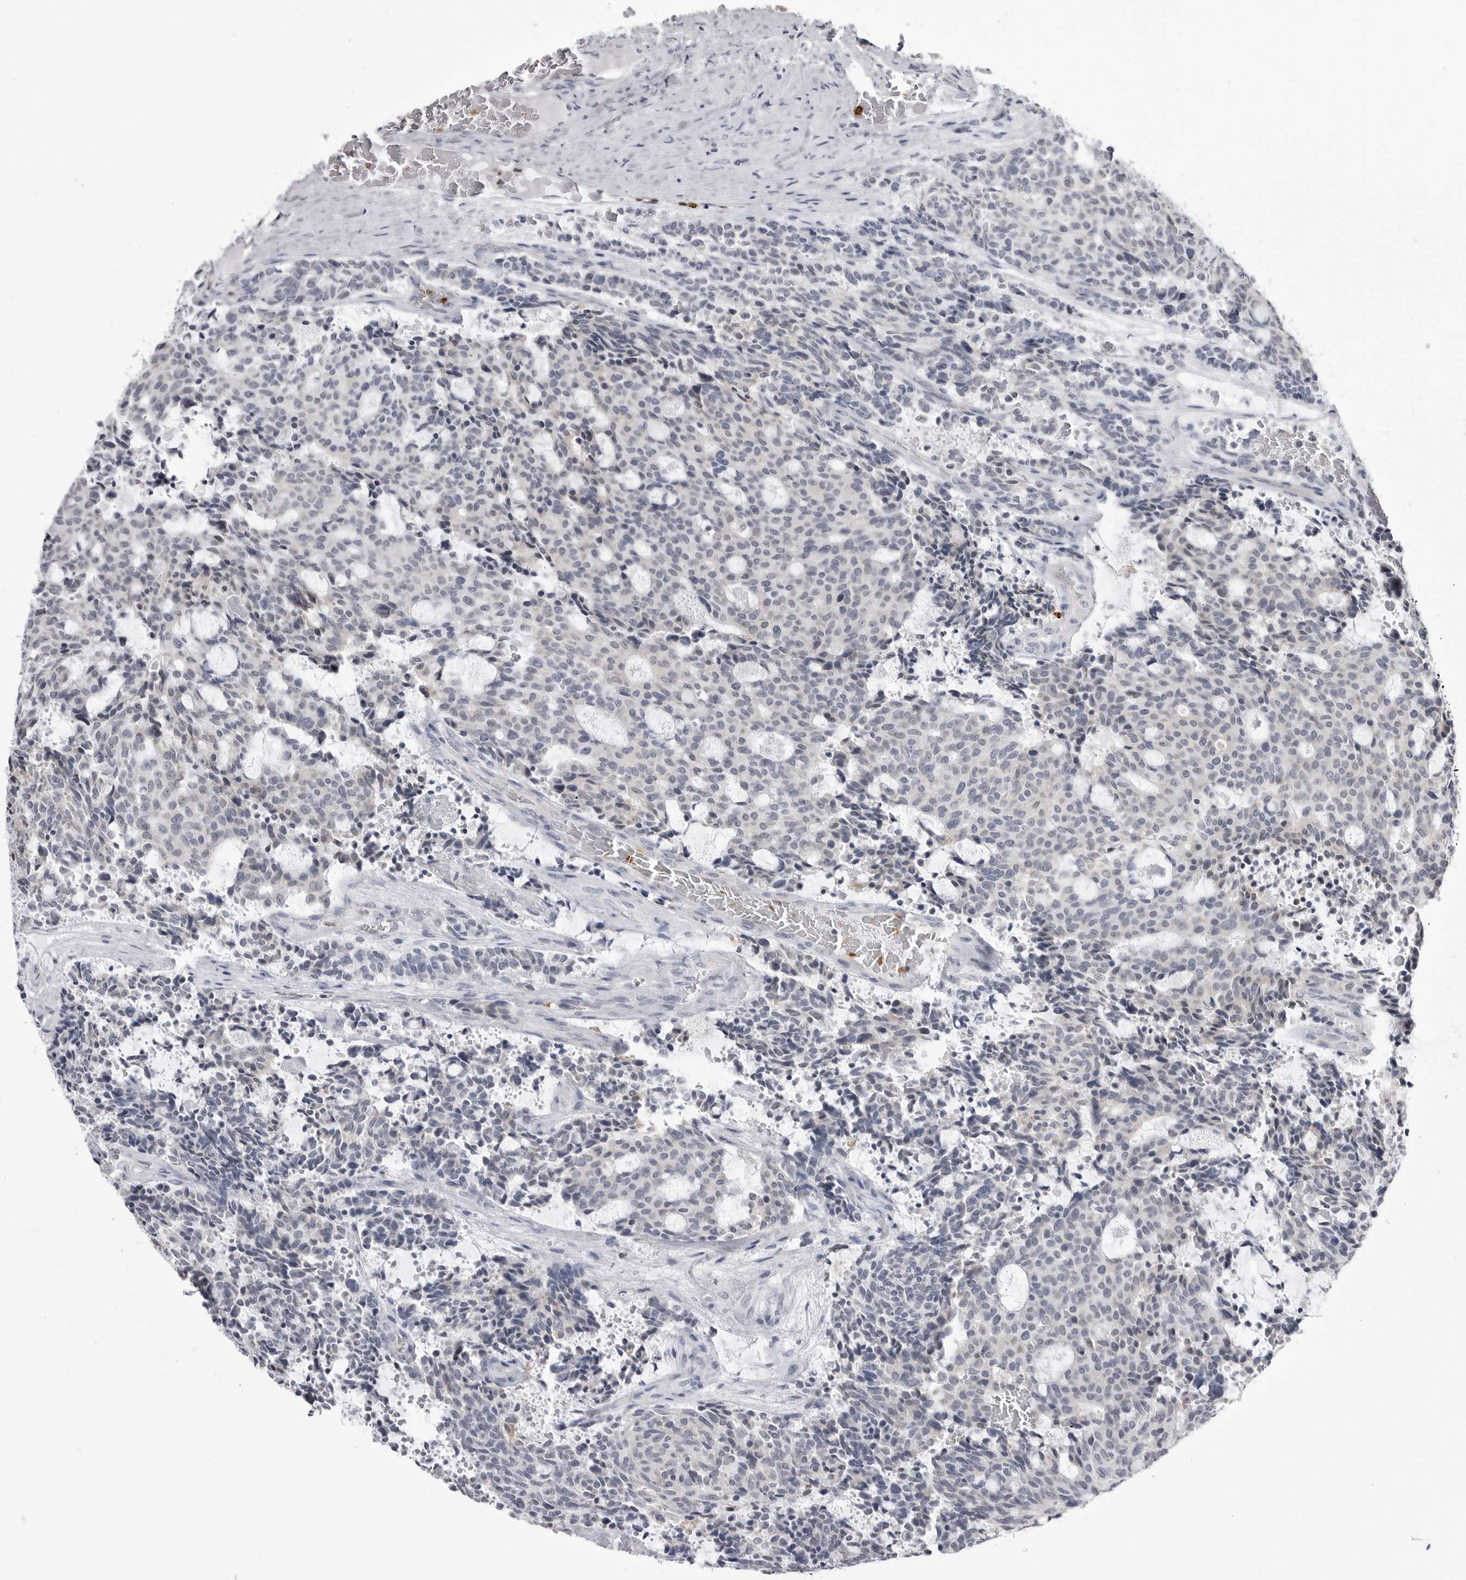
{"staining": {"intensity": "negative", "quantity": "none", "location": "none"}, "tissue": "carcinoid", "cell_type": "Tumor cells", "image_type": "cancer", "snomed": [{"axis": "morphology", "description": "Carcinoid, malignant, NOS"}, {"axis": "topography", "description": "Pancreas"}], "caption": "Tumor cells show no significant staining in carcinoid. (Stains: DAB immunohistochemistry with hematoxylin counter stain, Microscopy: brightfield microscopy at high magnification).", "gene": "STAP2", "patient": {"sex": "female", "age": 54}}